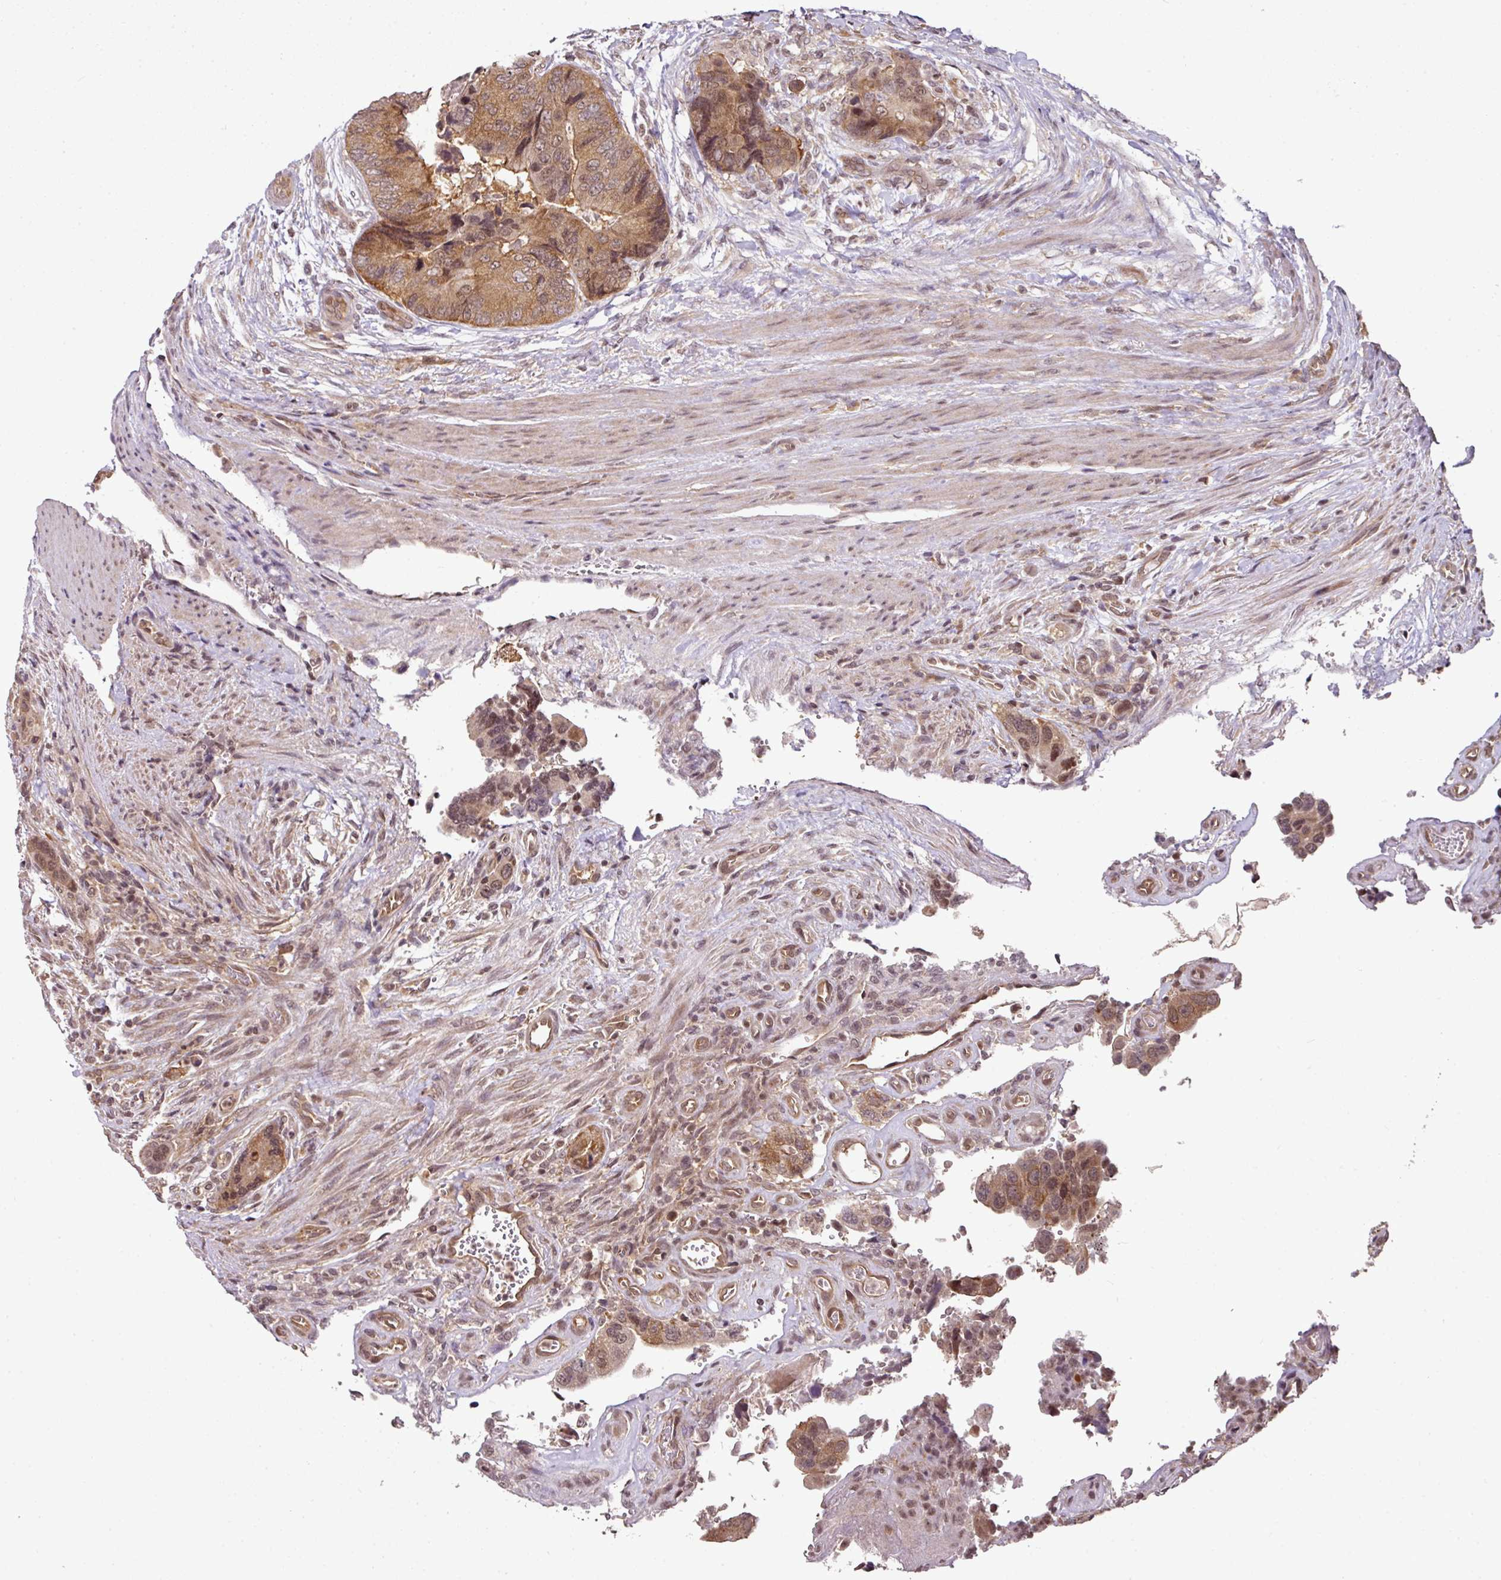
{"staining": {"intensity": "moderate", "quantity": ">75%", "location": "cytoplasmic/membranous"}, "tissue": "colorectal cancer", "cell_type": "Tumor cells", "image_type": "cancer", "snomed": [{"axis": "morphology", "description": "Adenocarcinoma, NOS"}, {"axis": "topography", "description": "Colon"}], "caption": "A micrograph of colorectal cancer (adenocarcinoma) stained for a protein demonstrates moderate cytoplasmic/membranous brown staining in tumor cells.", "gene": "ANKRD18A", "patient": {"sex": "male", "age": 84}}